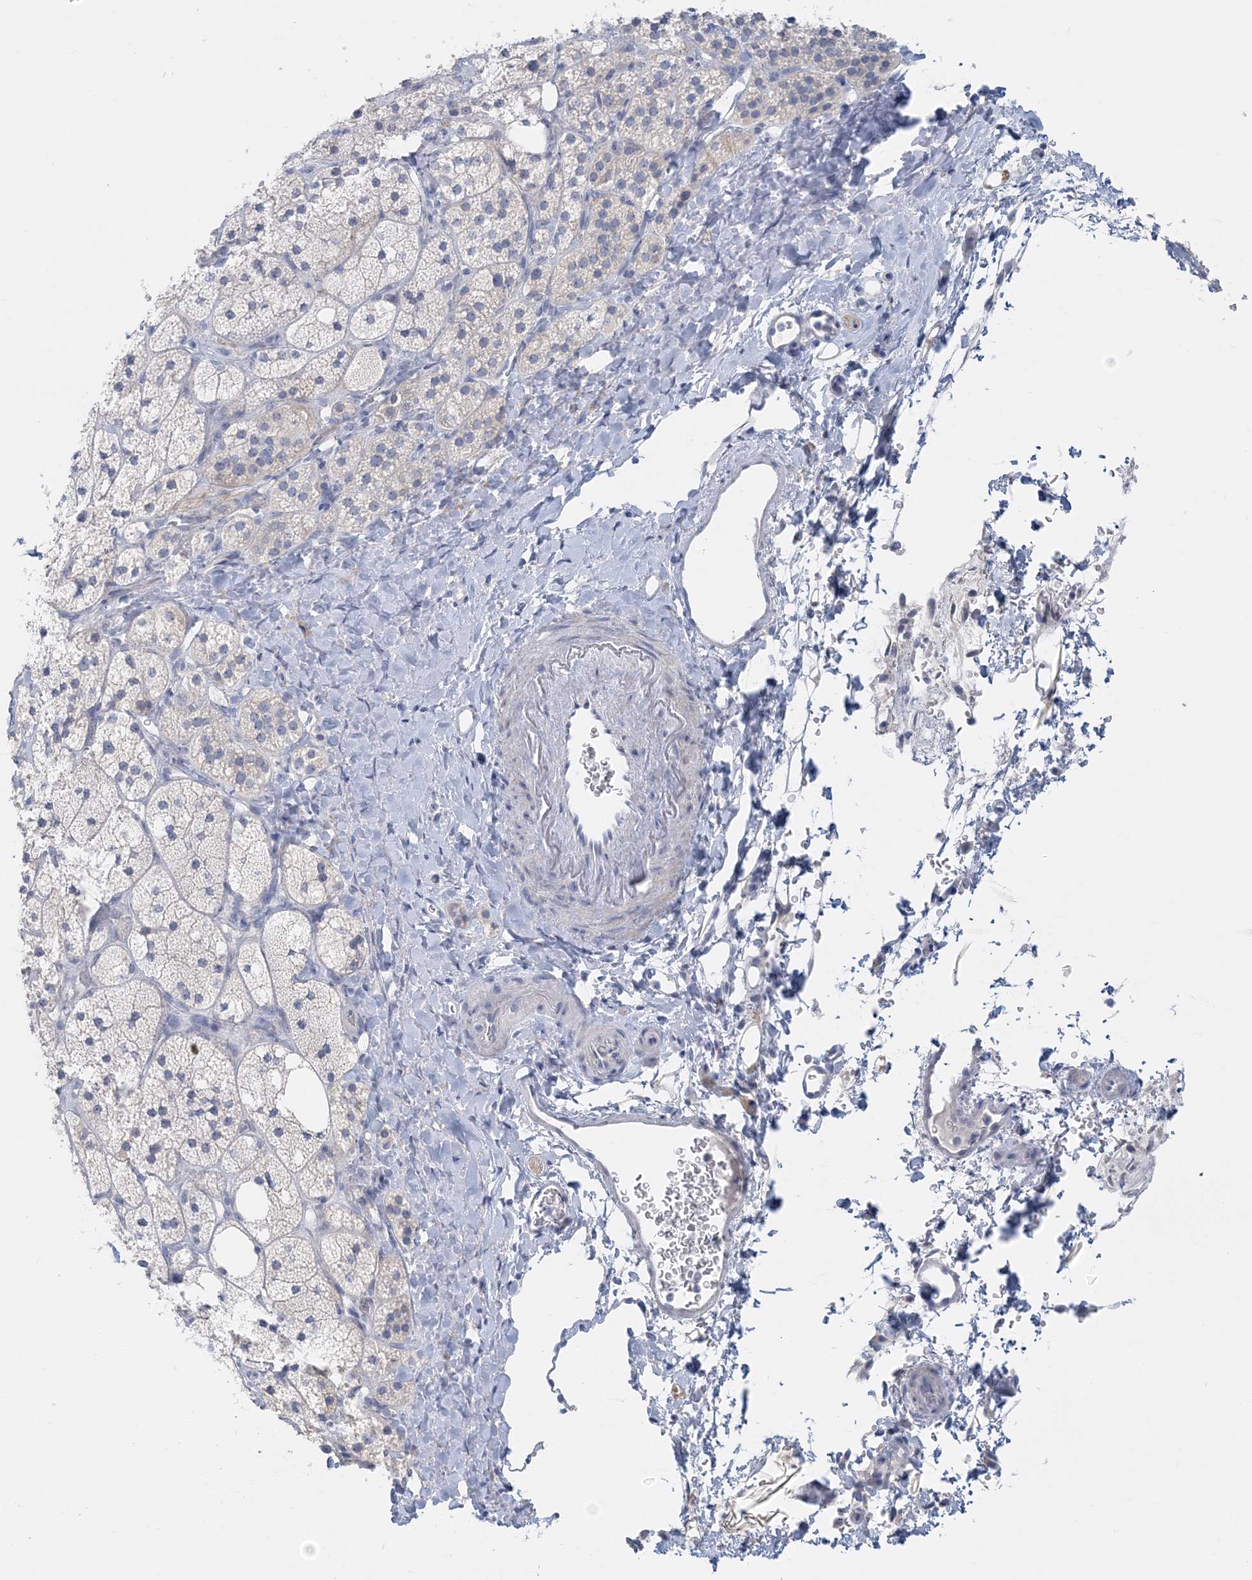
{"staining": {"intensity": "negative", "quantity": "none", "location": "none"}, "tissue": "adrenal gland", "cell_type": "Glandular cells", "image_type": "normal", "snomed": [{"axis": "morphology", "description": "Normal tissue, NOS"}, {"axis": "topography", "description": "Adrenal gland"}], "caption": "A high-resolution histopathology image shows IHC staining of normal adrenal gland, which reveals no significant positivity in glandular cells. The staining is performed using DAB brown chromogen with nuclei counter-stained in using hematoxylin.", "gene": "ENSG00000288637", "patient": {"sex": "male", "age": 61}}